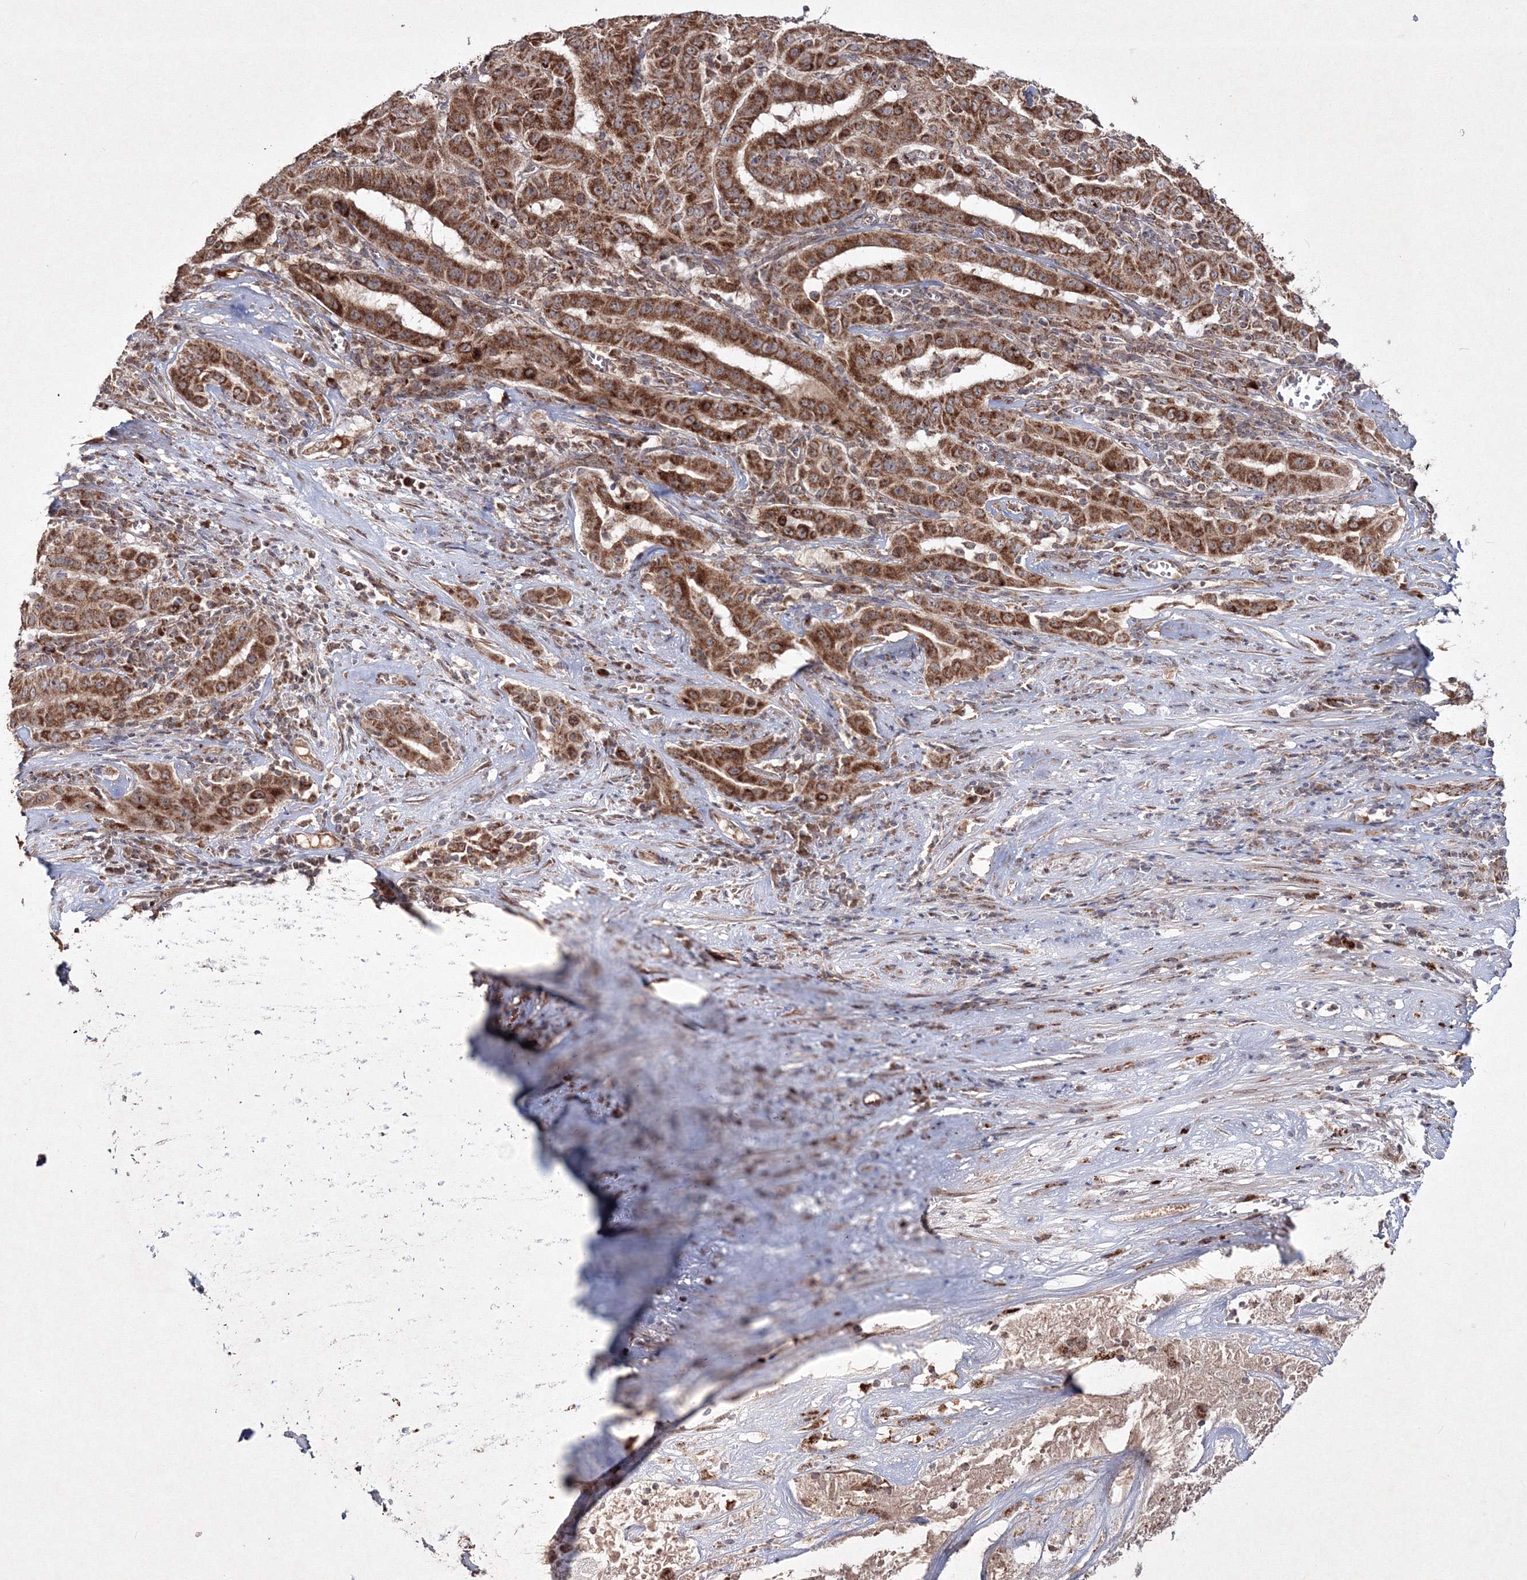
{"staining": {"intensity": "strong", "quantity": ">75%", "location": "cytoplasmic/membranous"}, "tissue": "pancreatic cancer", "cell_type": "Tumor cells", "image_type": "cancer", "snomed": [{"axis": "morphology", "description": "Adenocarcinoma, NOS"}, {"axis": "topography", "description": "Pancreas"}], "caption": "The micrograph demonstrates staining of pancreatic cancer (adenocarcinoma), revealing strong cytoplasmic/membranous protein staining (brown color) within tumor cells.", "gene": "PEX13", "patient": {"sex": "male", "age": 63}}